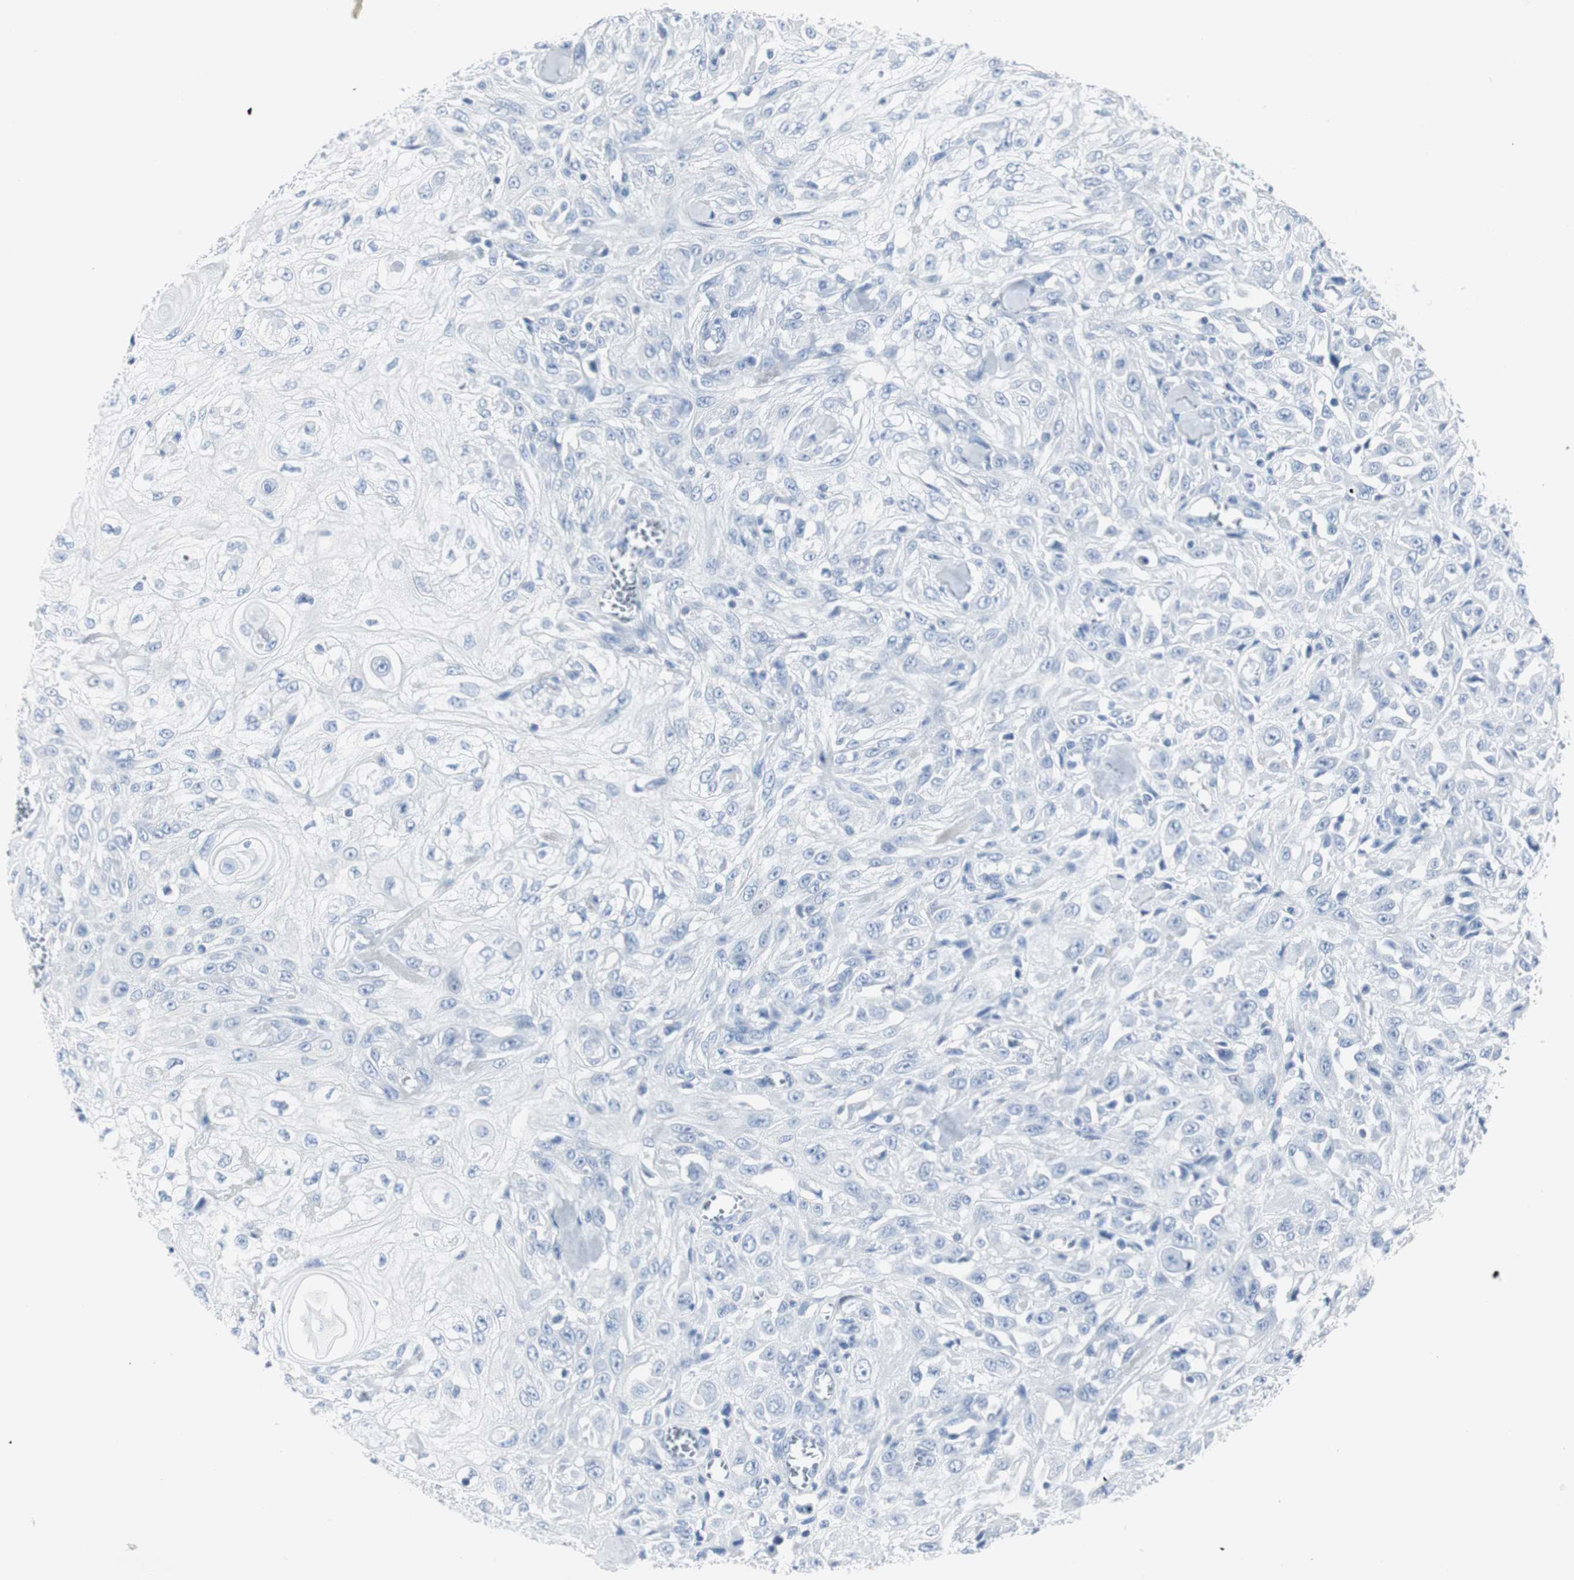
{"staining": {"intensity": "negative", "quantity": "none", "location": "none"}, "tissue": "skin cancer", "cell_type": "Tumor cells", "image_type": "cancer", "snomed": [{"axis": "morphology", "description": "Squamous cell carcinoma, NOS"}, {"axis": "morphology", "description": "Squamous cell carcinoma, metastatic, NOS"}, {"axis": "topography", "description": "Skin"}, {"axis": "topography", "description": "Lymph node"}], "caption": "Tumor cells are negative for protein expression in human skin metastatic squamous cell carcinoma.", "gene": "GAP43", "patient": {"sex": "male", "age": 75}}